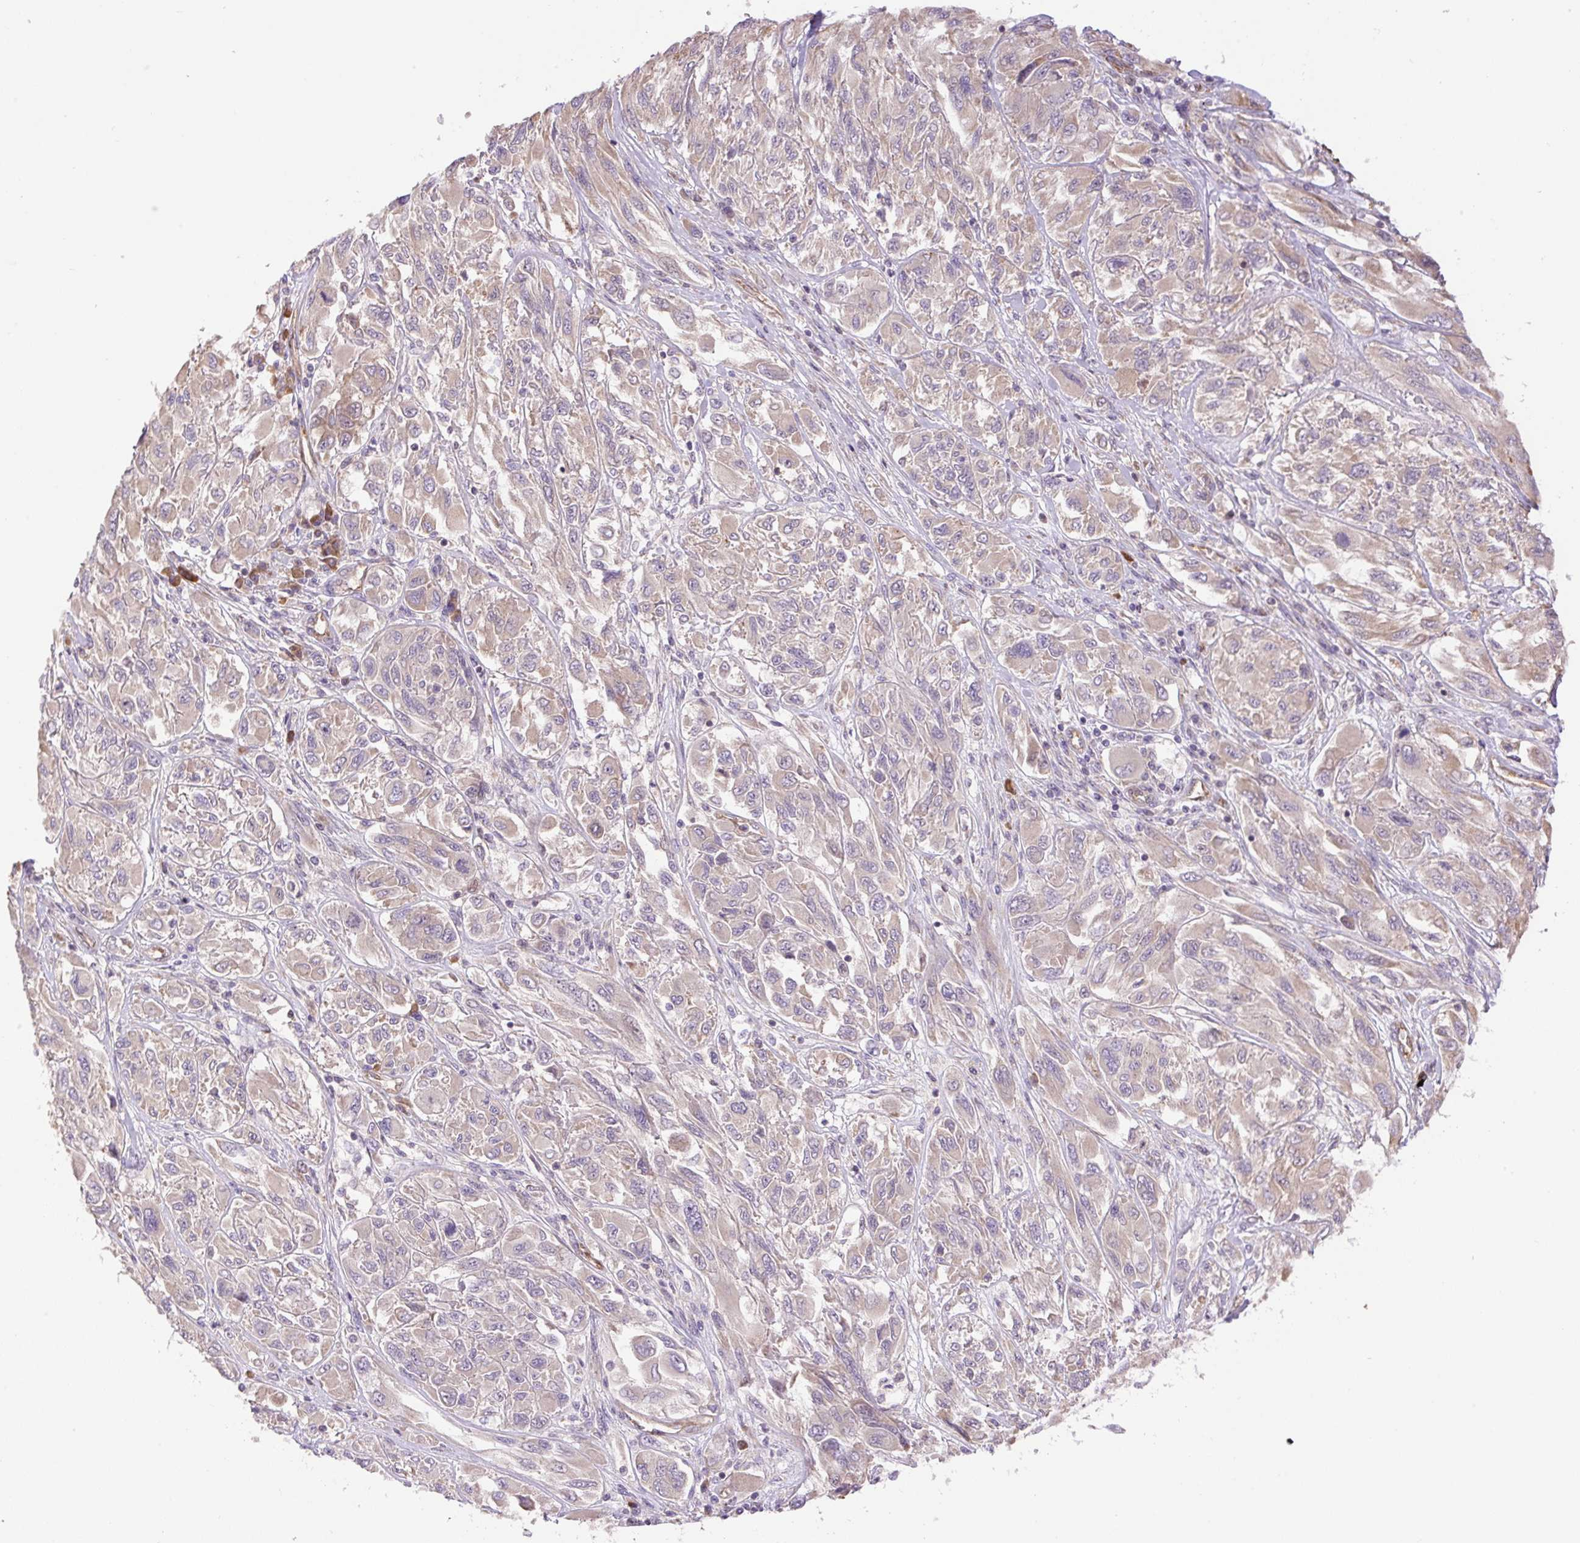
{"staining": {"intensity": "weak", "quantity": "<25%", "location": "cytoplasmic/membranous"}, "tissue": "melanoma", "cell_type": "Tumor cells", "image_type": "cancer", "snomed": [{"axis": "morphology", "description": "Malignant melanoma, NOS"}, {"axis": "topography", "description": "Skin"}], "caption": "This image is of malignant melanoma stained with immunohistochemistry (IHC) to label a protein in brown with the nuclei are counter-stained blue. There is no positivity in tumor cells.", "gene": "PPME1", "patient": {"sex": "female", "age": 91}}